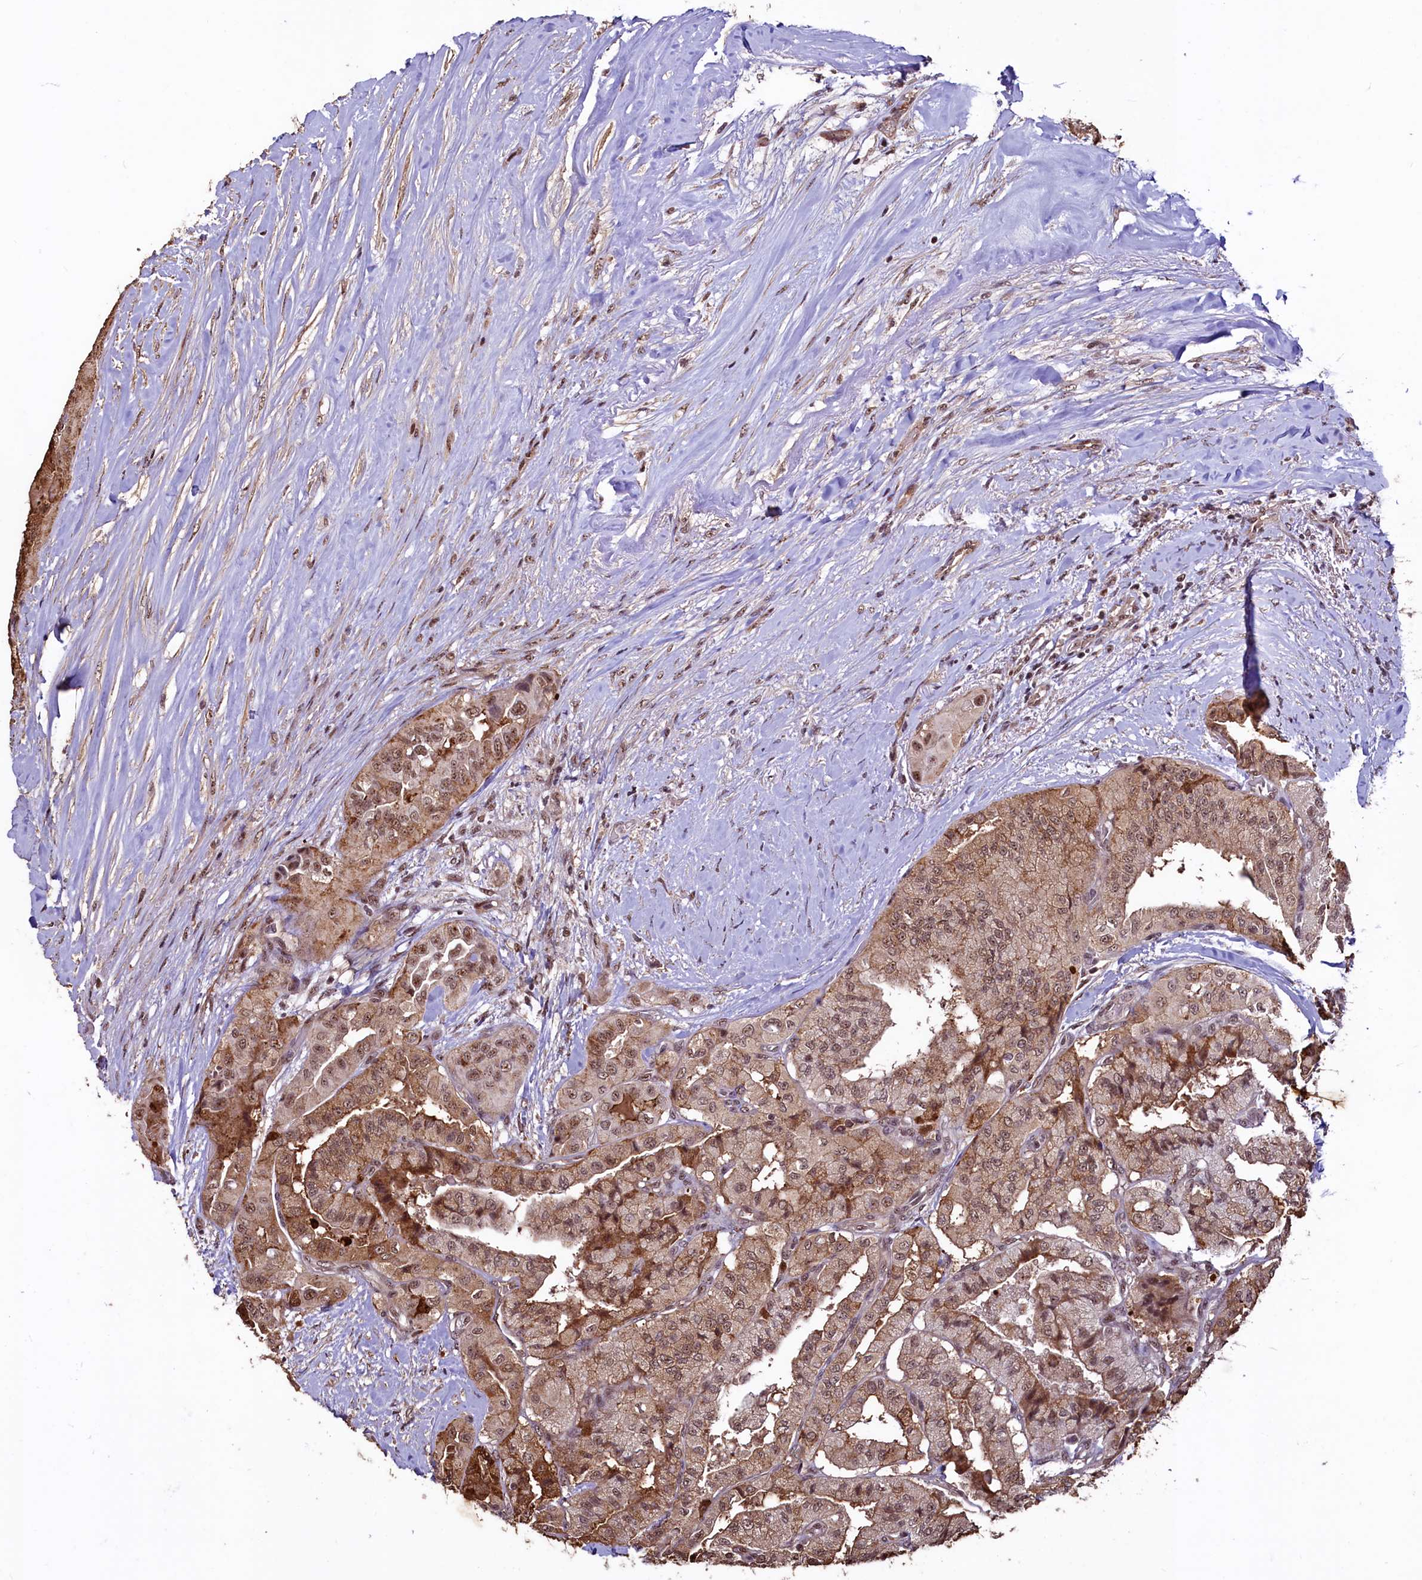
{"staining": {"intensity": "moderate", "quantity": ">75%", "location": "cytoplasmic/membranous,nuclear"}, "tissue": "thyroid cancer", "cell_type": "Tumor cells", "image_type": "cancer", "snomed": [{"axis": "morphology", "description": "Papillary adenocarcinoma, NOS"}, {"axis": "topography", "description": "Thyroid gland"}], "caption": "Brown immunohistochemical staining in papillary adenocarcinoma (thyroid) exhibits moderate cytoplasmic/membranous and nuclear expression in approximately >75% of tumor cells. The staining was performed using DAB (3,3'-diaminobenzidine) to visualize the protein expression in brown, while the nuclei were stained in blue with hematoxylin (Magnification: 20x).", "gene": "SFSWAP", "patient": {"sex": "female", "age": 59}}